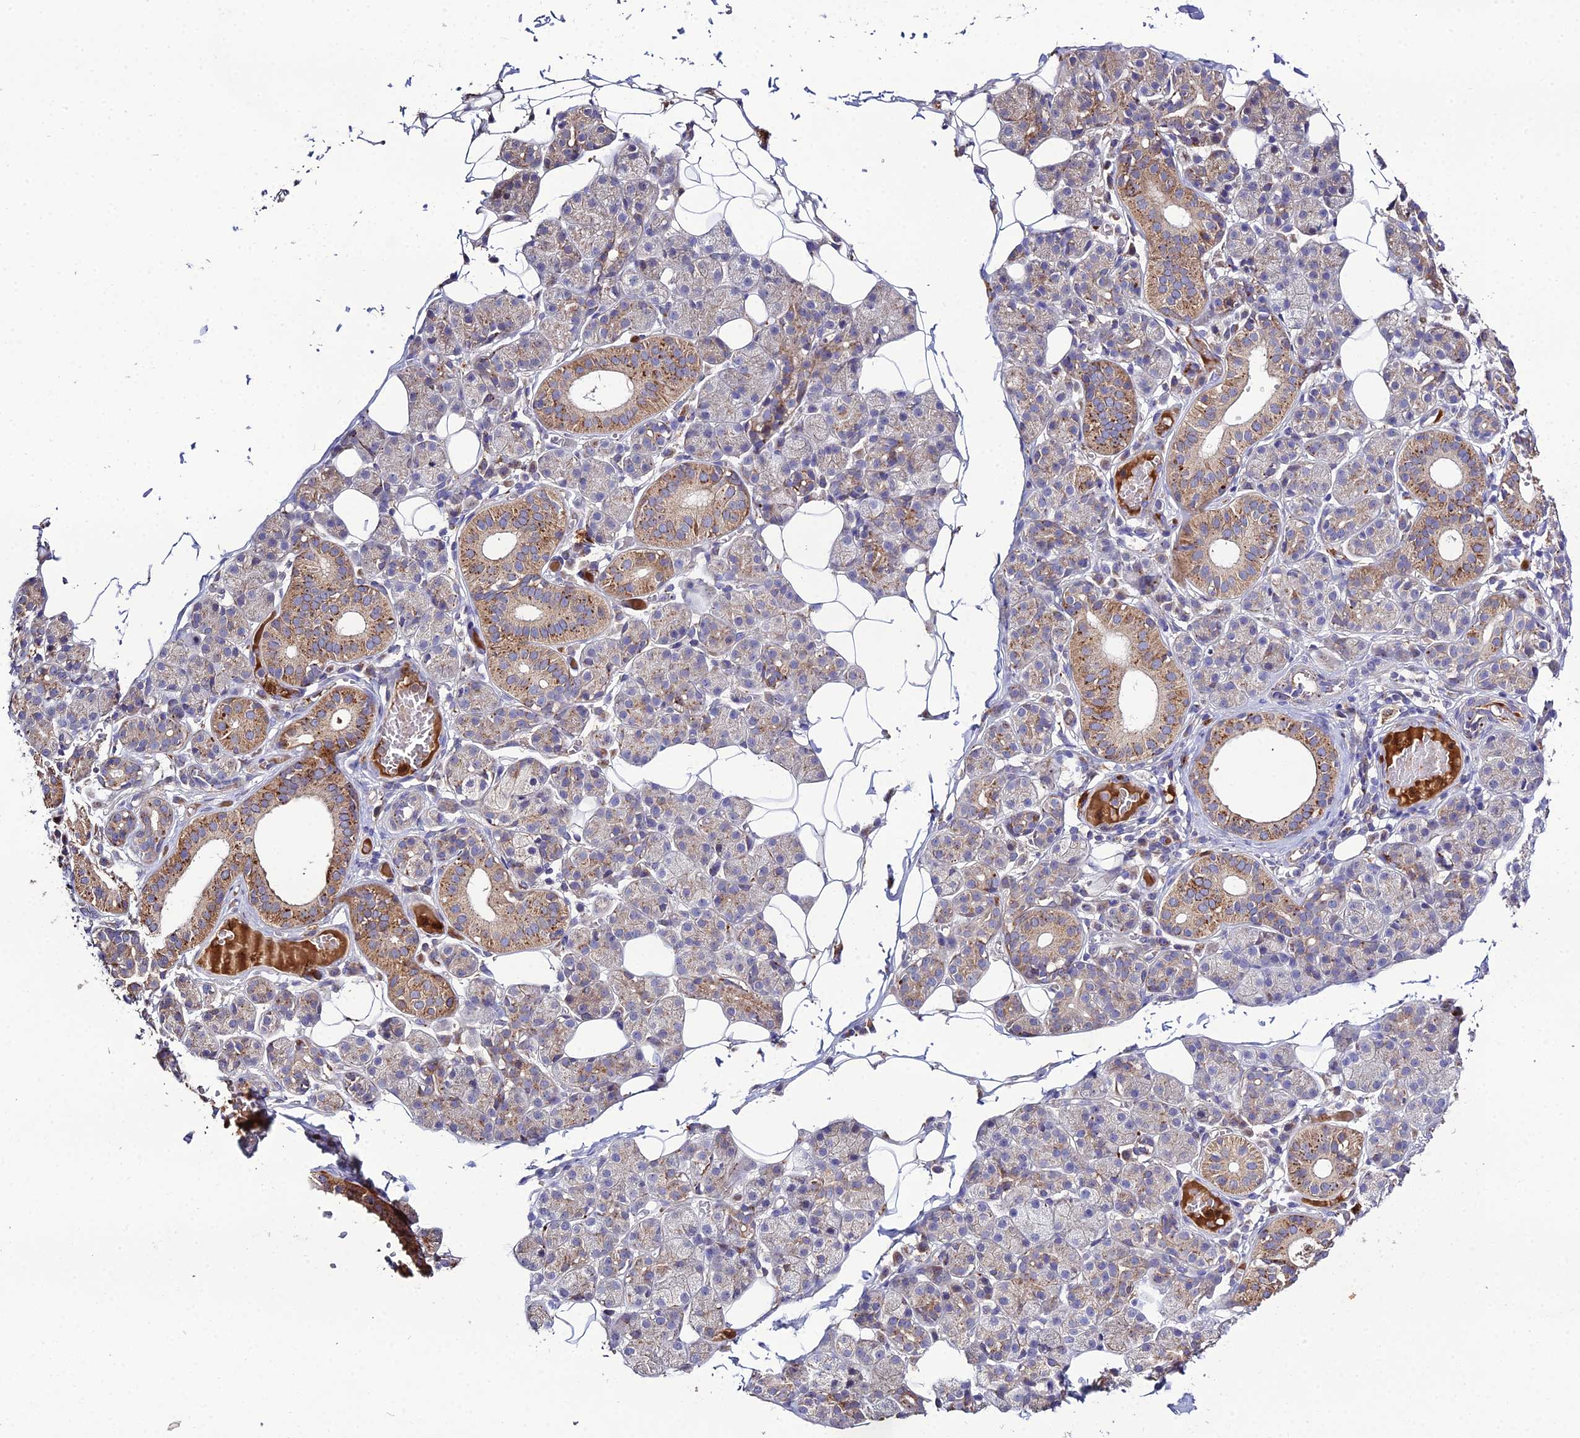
{"staining": {"intensity": "moderate", "quantity": "25%-75%", "location": "cytoplasmic/membranous"}, "tissue": "salivary gland", "cell_type": "Glandular cells", "image_type": "normal", "snomed": [{"axis": "morphology", "description": "Normal tissue, NOS"}, {"axis": "topography", "description": "Salivary gland"}], "caption": "Glandular cells demonstrate medium levels of moderate cytoplasmic/membranous positivity in approximately 25%-75% of cells in unremarkable salivary gland.", "gene": "EID2", "patient": {"sex": "female", "age": 33}}